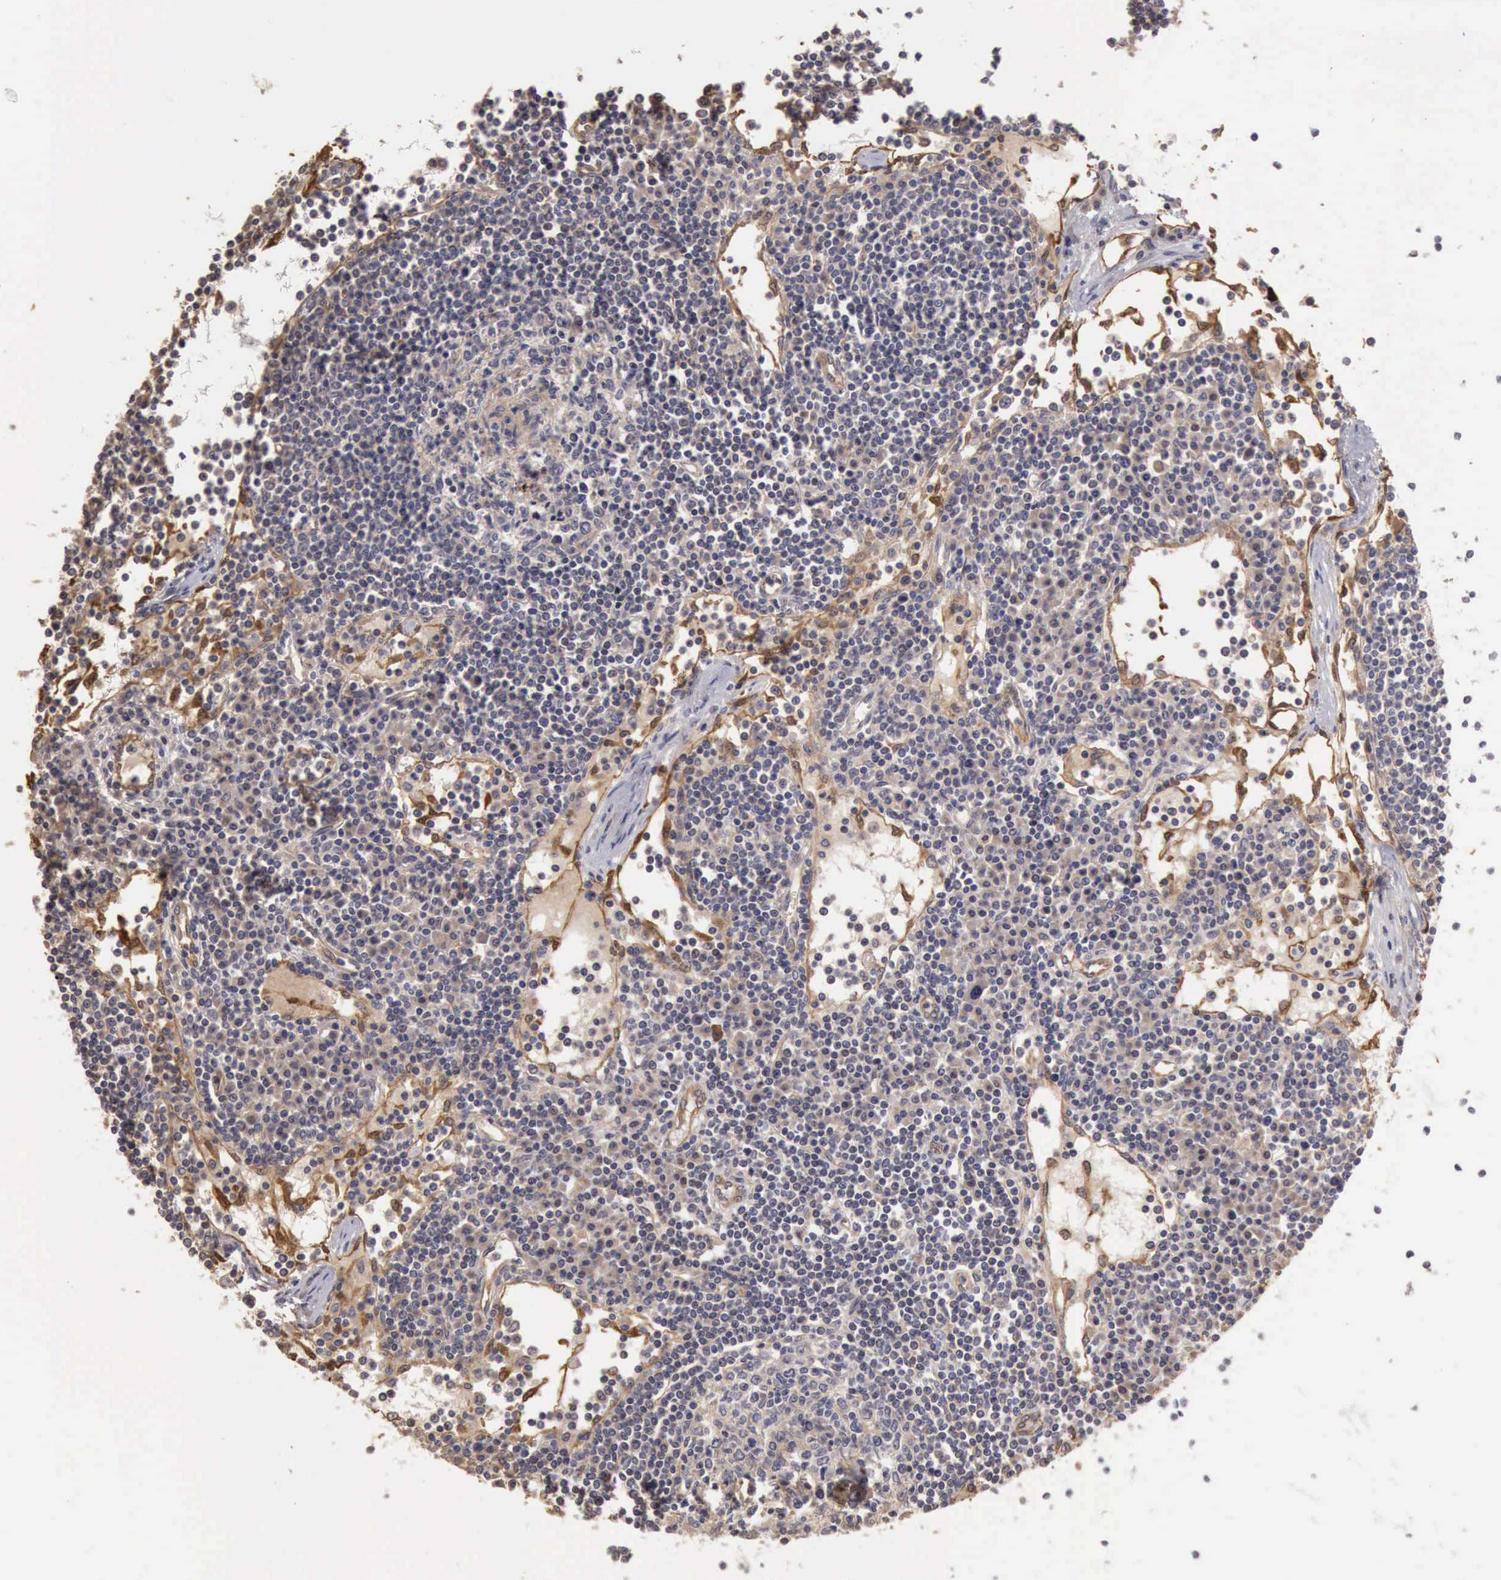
{"staining": {"intensity": "negative", "quantity": "none", "location": "none"}, "tissue": "lymph node", "cell_type": "Germinal center cells", "image_type": "normal", "snomed": [{"axis": "morphology", "description": "Normal tissue, NOS"}, {"axis": "topography", "description": "Lymph node"}], "caption": "Lymph node stained for a protein using immunohistochemistry exhibits no expression germinal center cells.", "gene": "BMX", "patient": {"sex": "female", "age": 62}}